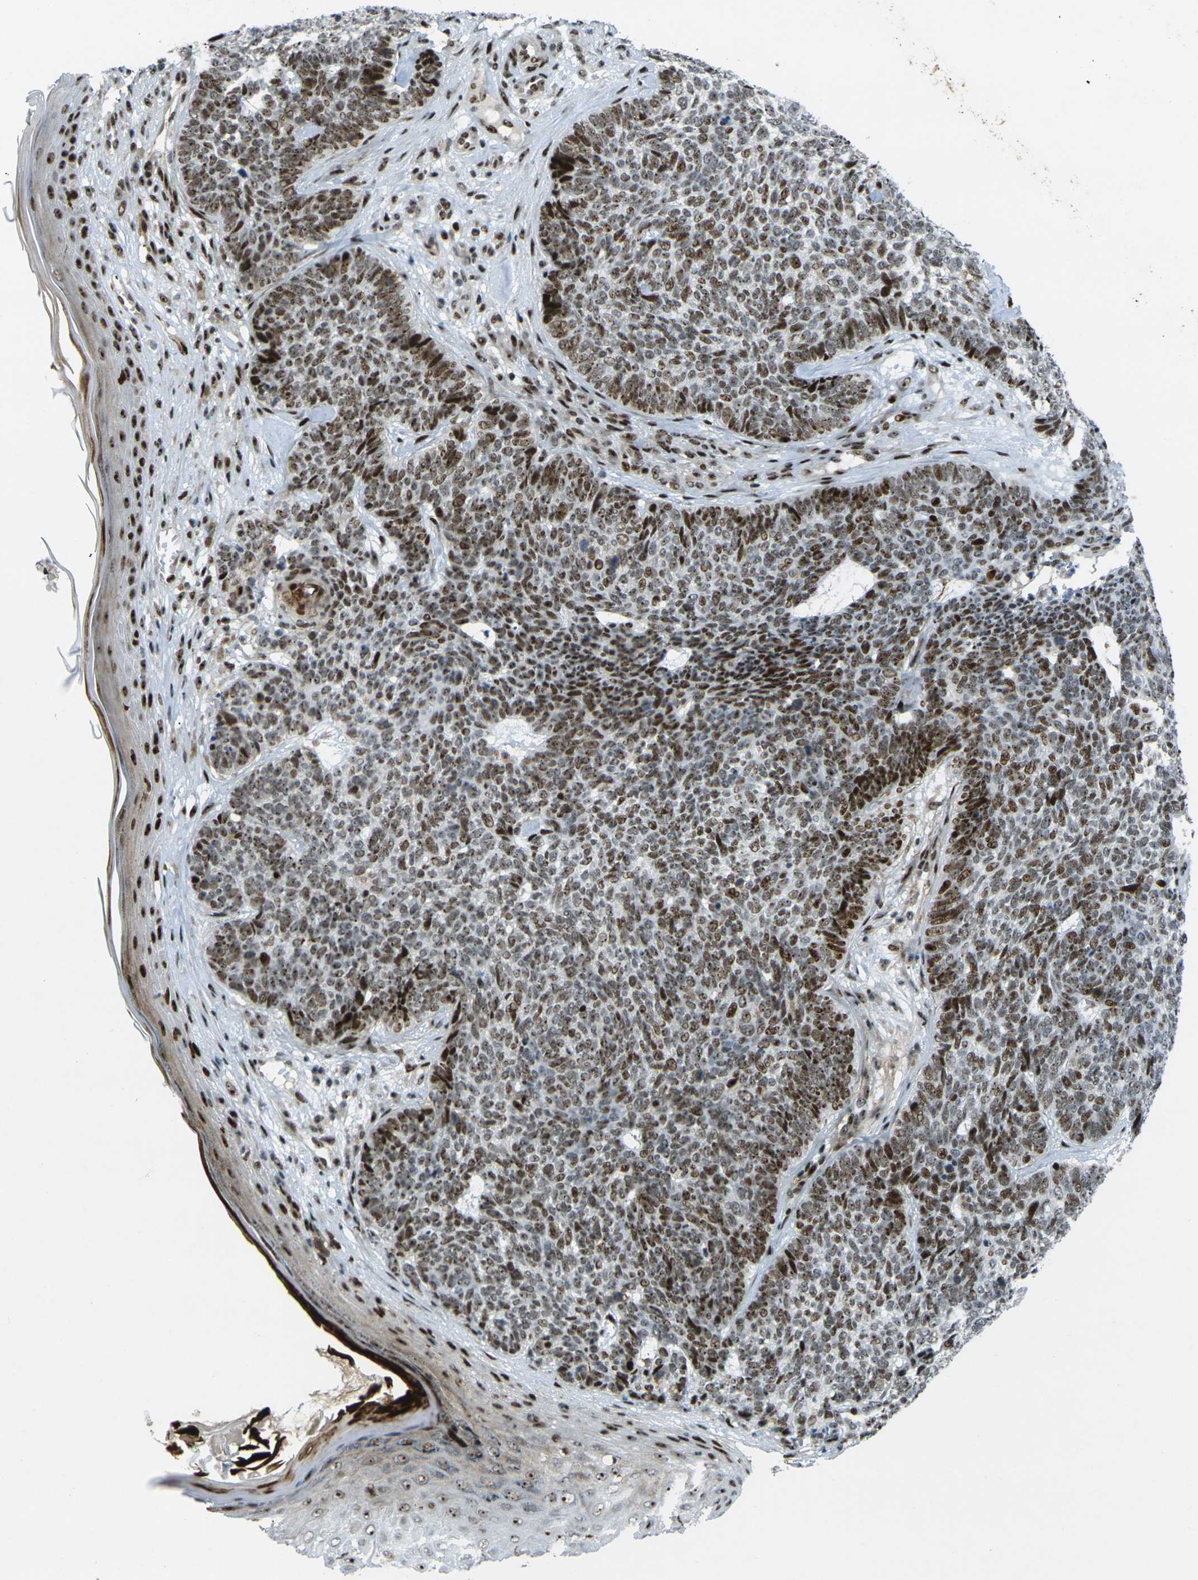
{"staining": {"intensity": "strong", "quantity": ">75%", "location": "nuclear"}, "tissue": "skin cancer", "cell_type": "Tumor cells", "image_type": "cancer", "snomed": [{"axis": "morphology", "description": "Basal cell carcinoma"}, {"axis": "topography", "description": "Skin"}], "caption": "Protein staining shows strong nuclear expression in approximately >75% of tumor cells in skin basal cell carcinoma. (DAB (3,3'-diaminobenzidine) IHC with brightfield microscopy, high magnification).", "gene": "UBE2C", "patient": {"sex": "female", "age": 84}}